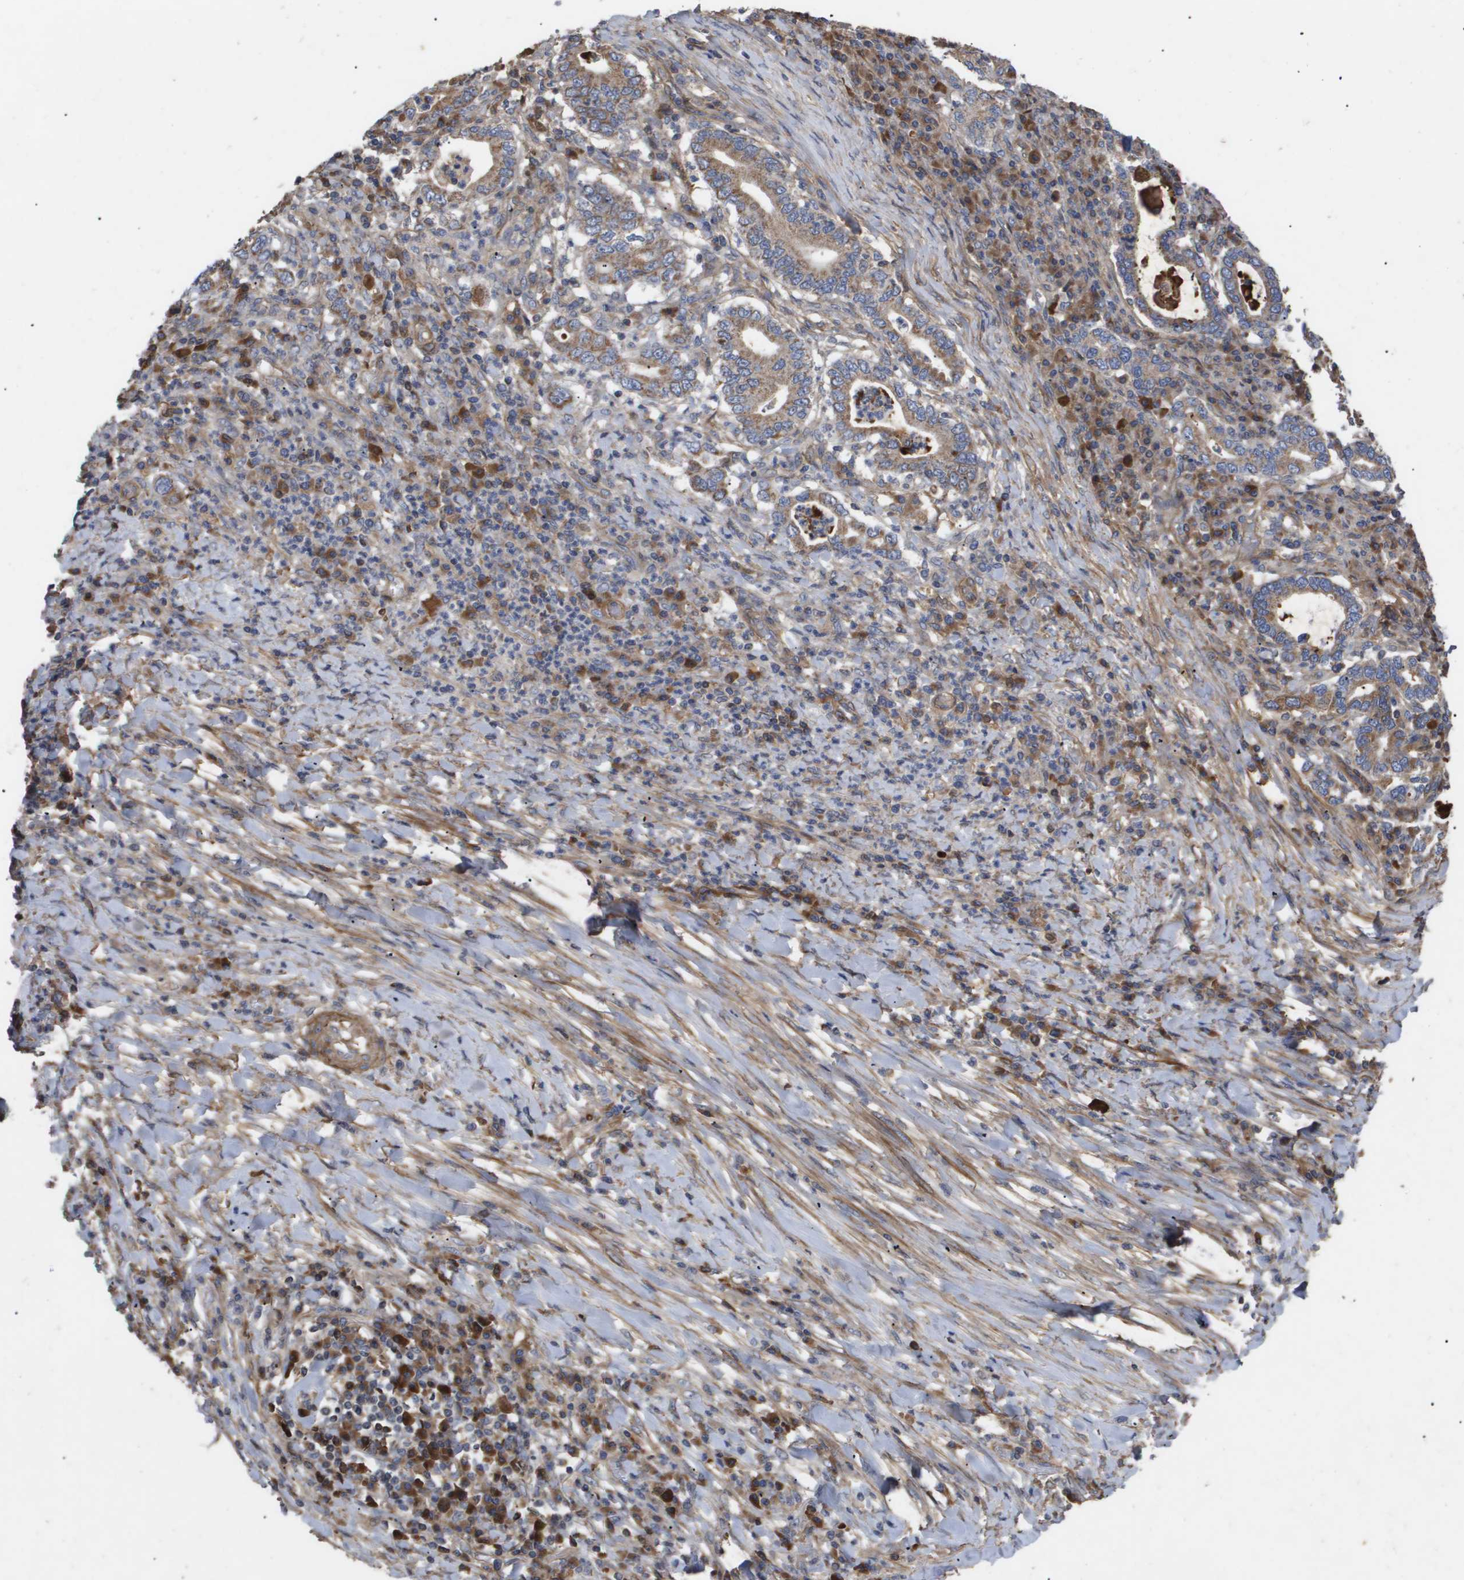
{"staining": {"intensity": "moderate", "quantity": ">75%", "location": "cytoplasmic/membranous"}, "tissue": "stomach cancer", "cell_type": "Tumor cells", "image_type": "cancer", "snomed": [{"axis": "morphology", "description": "Normal tissue, NOS"}, {"axis": "morphology", "description": "Adenocarcinoma, NOS"}, {"axis": "topography", "description": "Esophagus"}, {"axis": "topography", "description": "Stomach, upper"}, {"axis": "topography", "description": "Peripheral nerve tissue"}], "caption": "Immunohistochemical staining of adenocarcinoma (stomach) exhibits moderate cytoplasmic/membranous protein expression in about >75% of tumor cells.", "gene": "TNS1", "patient": {"sex": "male", "age": 62}}